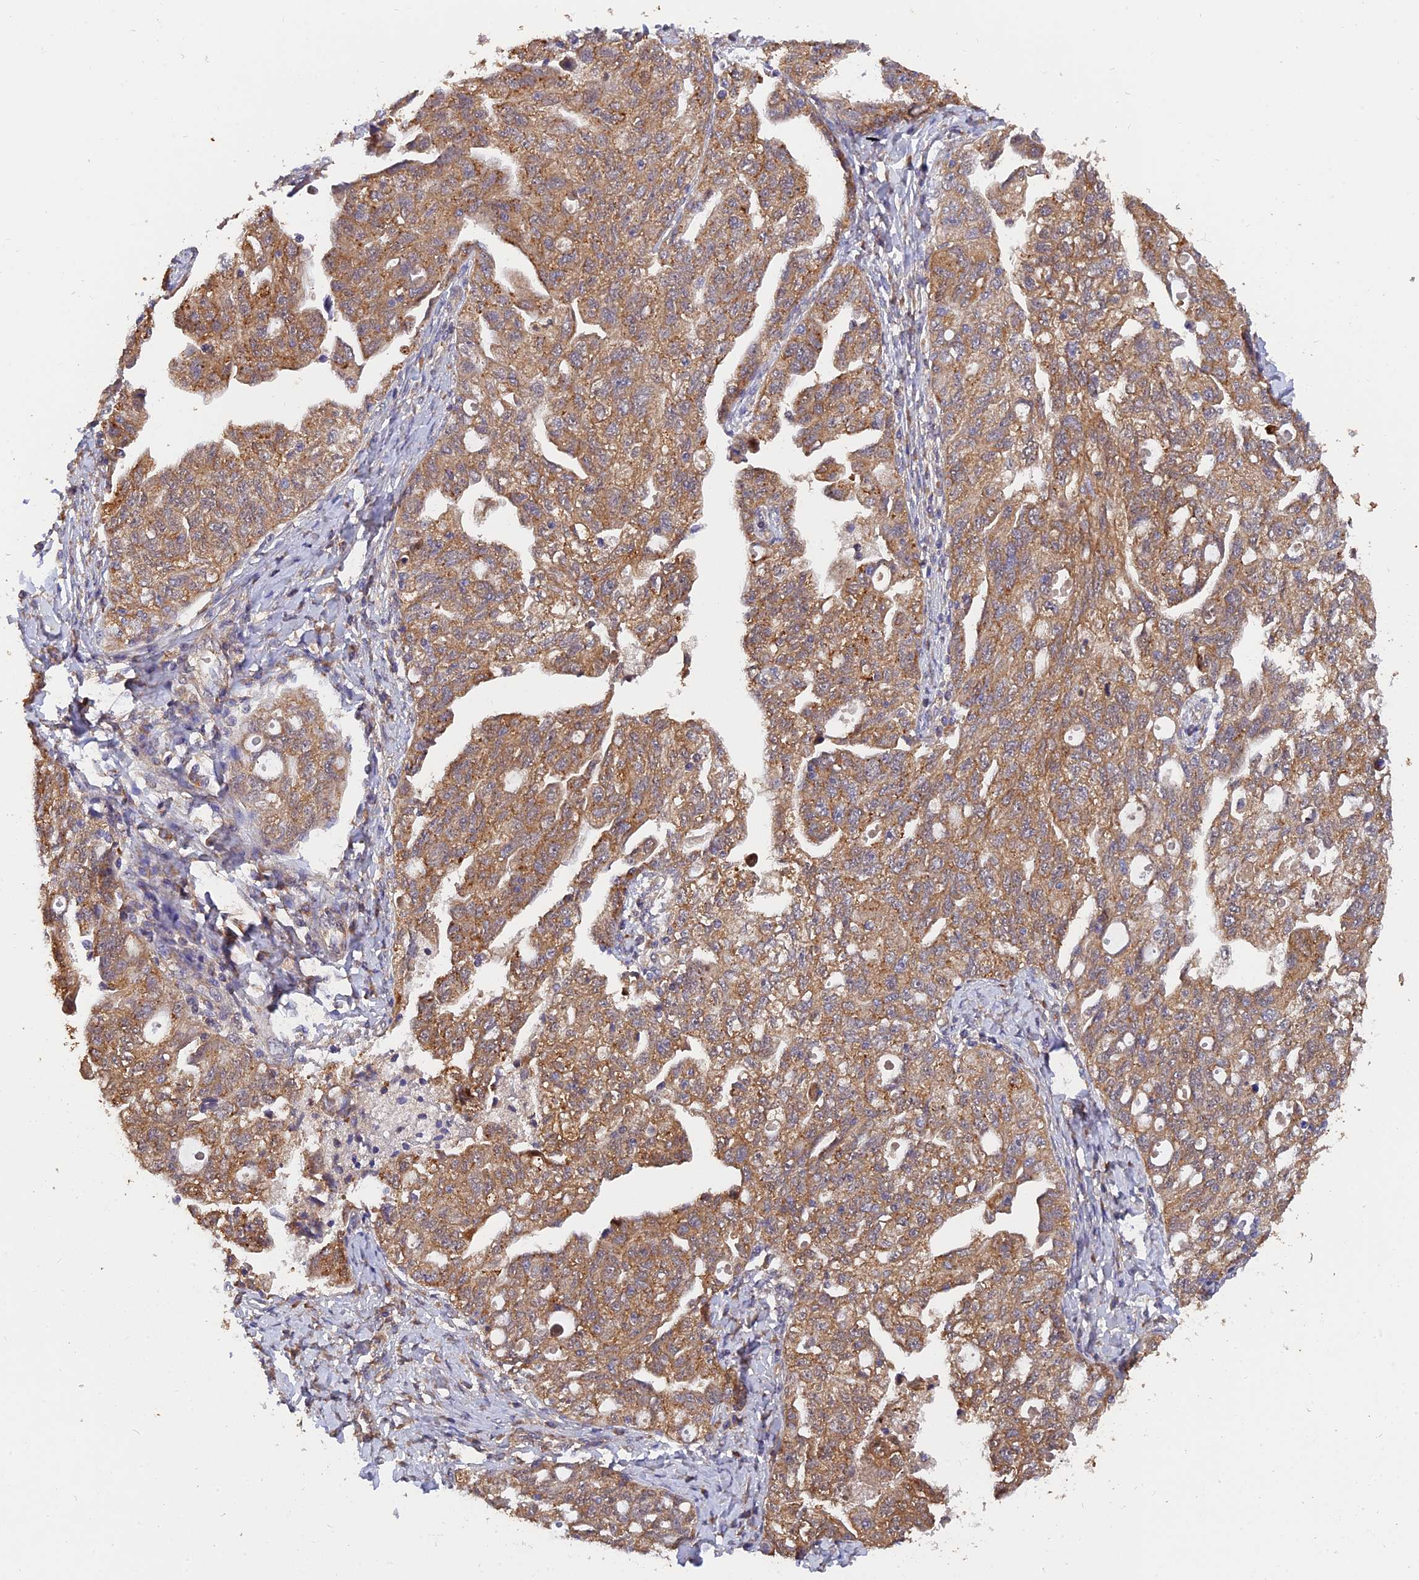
{"staining": {"intensity": "moderate", "quantity": ">75%", "location": "cytoplasmic/membranous"}, "tissue": "ovarian cancer", "cell_type": "Tumor cells", "image_type": "cancer", "snomed": [{"axis": "morphology", "description": "Carcinoma, NOS"}, {"axis": "morphology", "description": "Cystadenocarcinoma, serous, NOS"}, {"axis": "topography", "description": "Ovary"}], "caption": "A brown stain highlights moderate cytoplasmic/membranous positivity of a protein in ovarian cancer (carcinoma) tumor cells. (DAB (3,3'-diaminobenzidine) IHC, brown staining for protein, blue staining for nuclei).", "gene": "SLC38A11", "patient": {"sex": "female", "age": 69}}